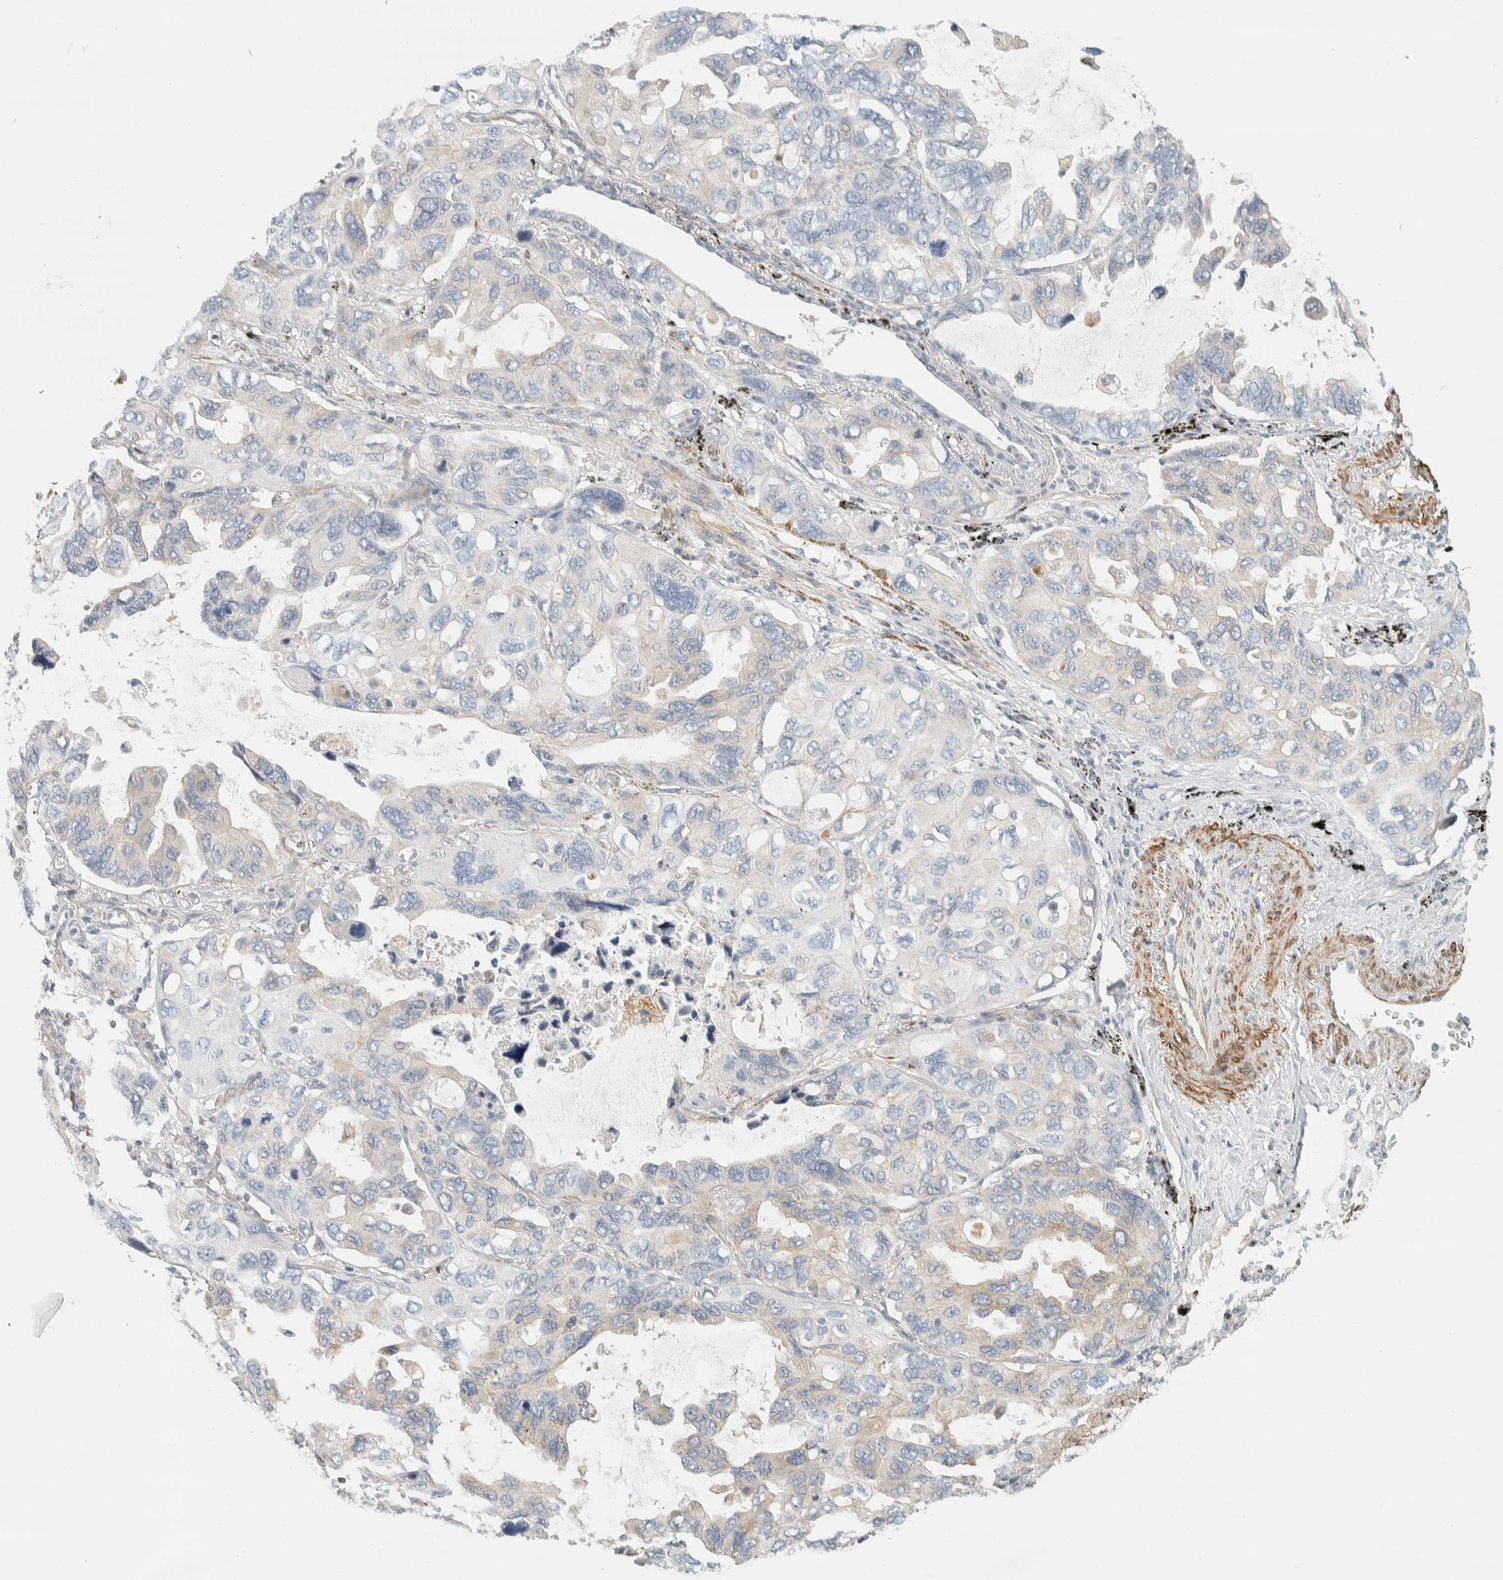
{"staining": {"intensity": "negative", "quantity": "none", "location": "none"}, "tissue": "lung cancer", "cell_type": "Tumor cells", "image_type": "cancer", "snomed": [{"axis": "morphology", "description": "Squamous cell carcinoma, NOS"}, {"axis": "topography", "description": "Lung"}], "caption": "A micrograph of human lung squamous cell carcinoma is negative for staining in tumor cells.", "gene": "CDR2", "patient": {"sex": "female", "age": 73}}